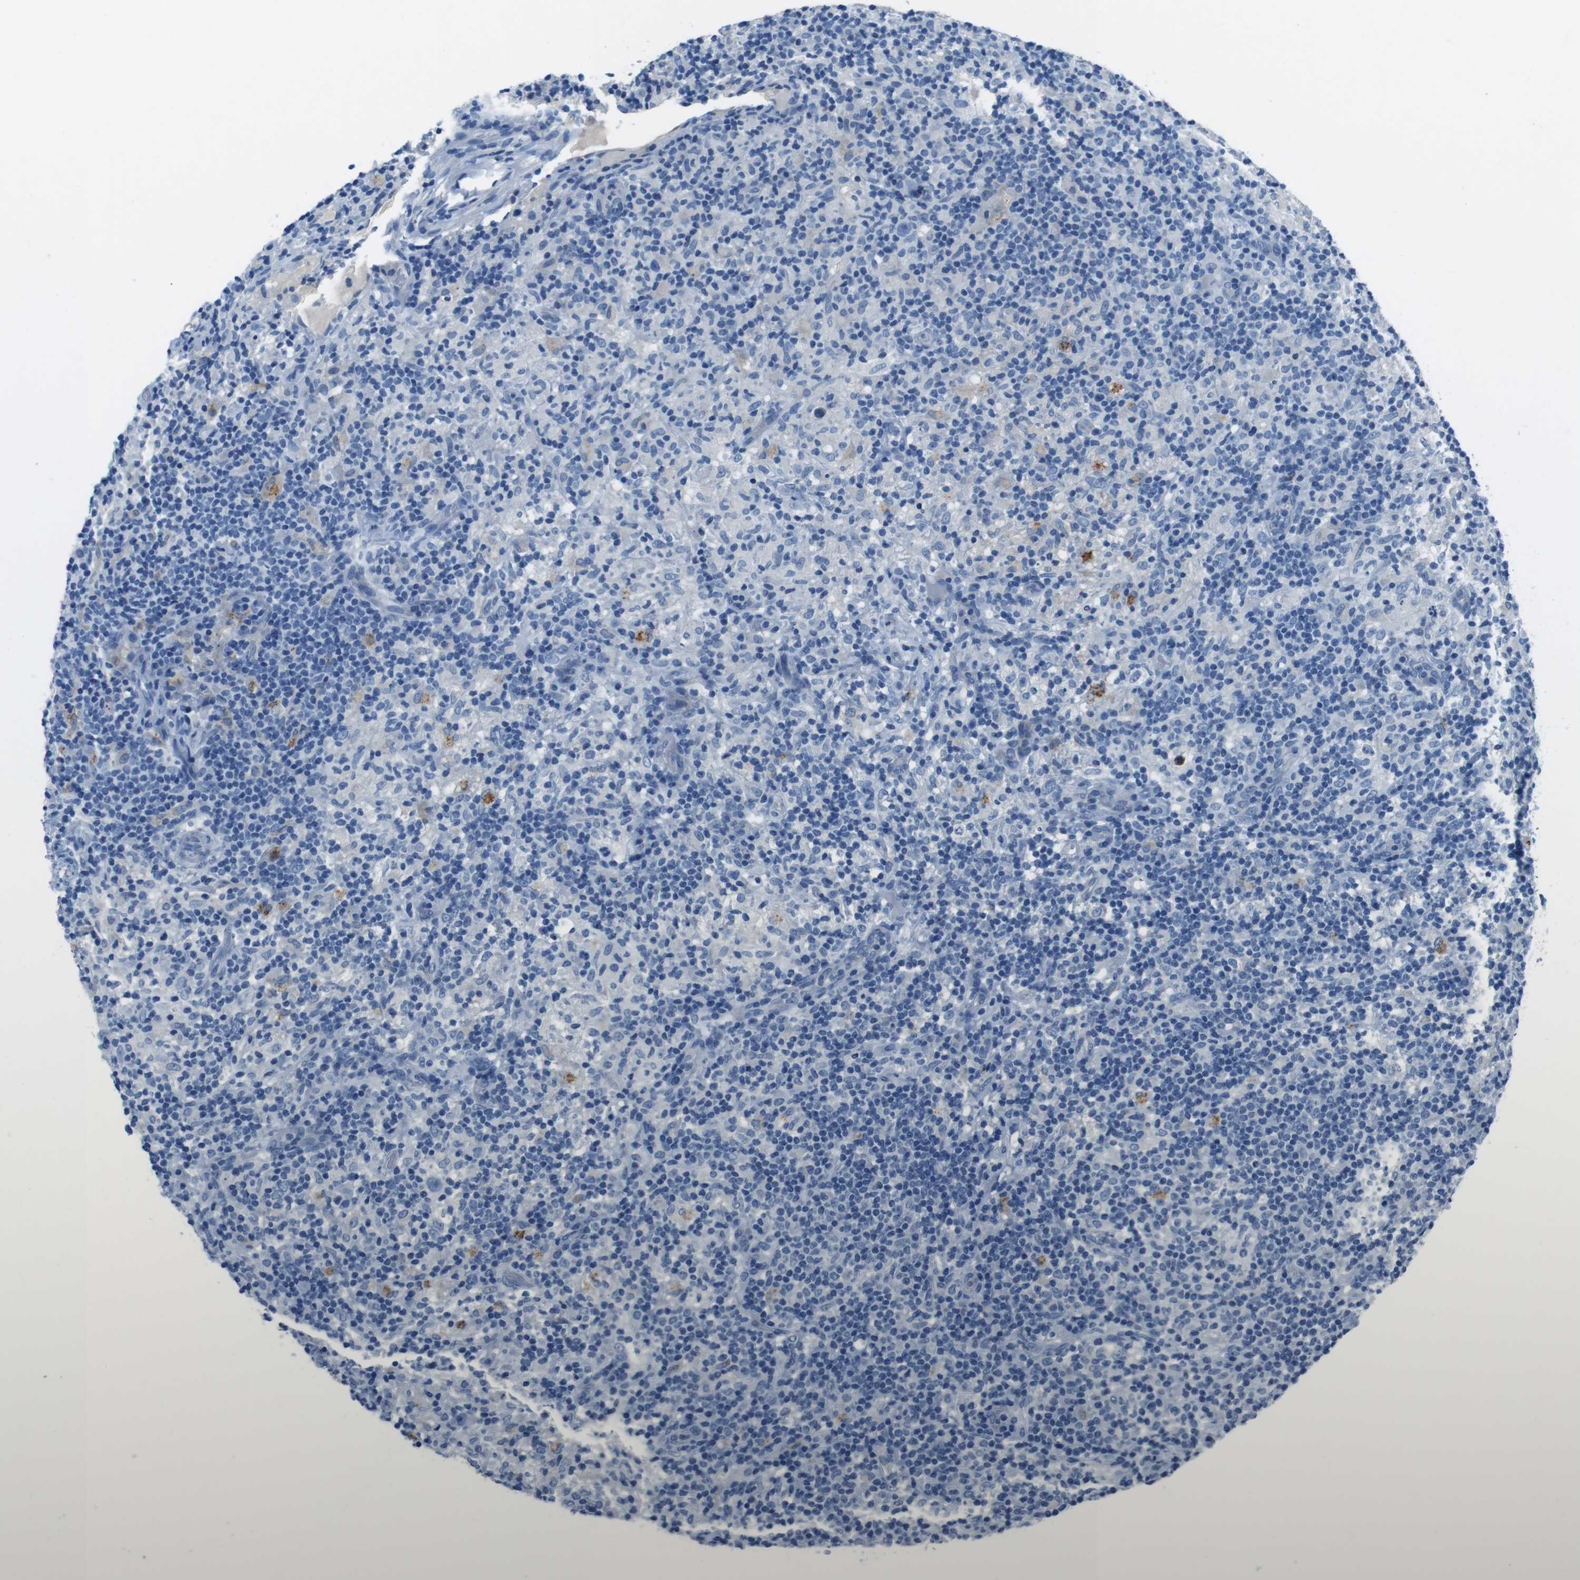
{"staining": {"intensity": "negative", "quantity": "none", "location": "none"}, "tissue": "lymphoma", "cell_type": "Tumor cells", "image_type": "cancer", "snomed": [{"axis": "morphology", "description": "Hodgkin's disease, NOS"}, {"axis": "topography", "description": "Lymph node"}], "caption": "This is an immunohistochemistry (IHC) photomicrograph of human Hodgkin's disease. There is no positivity in tumor cells.", "gene": "TULP3", "patient": {"sex": "male", "age": 70}}